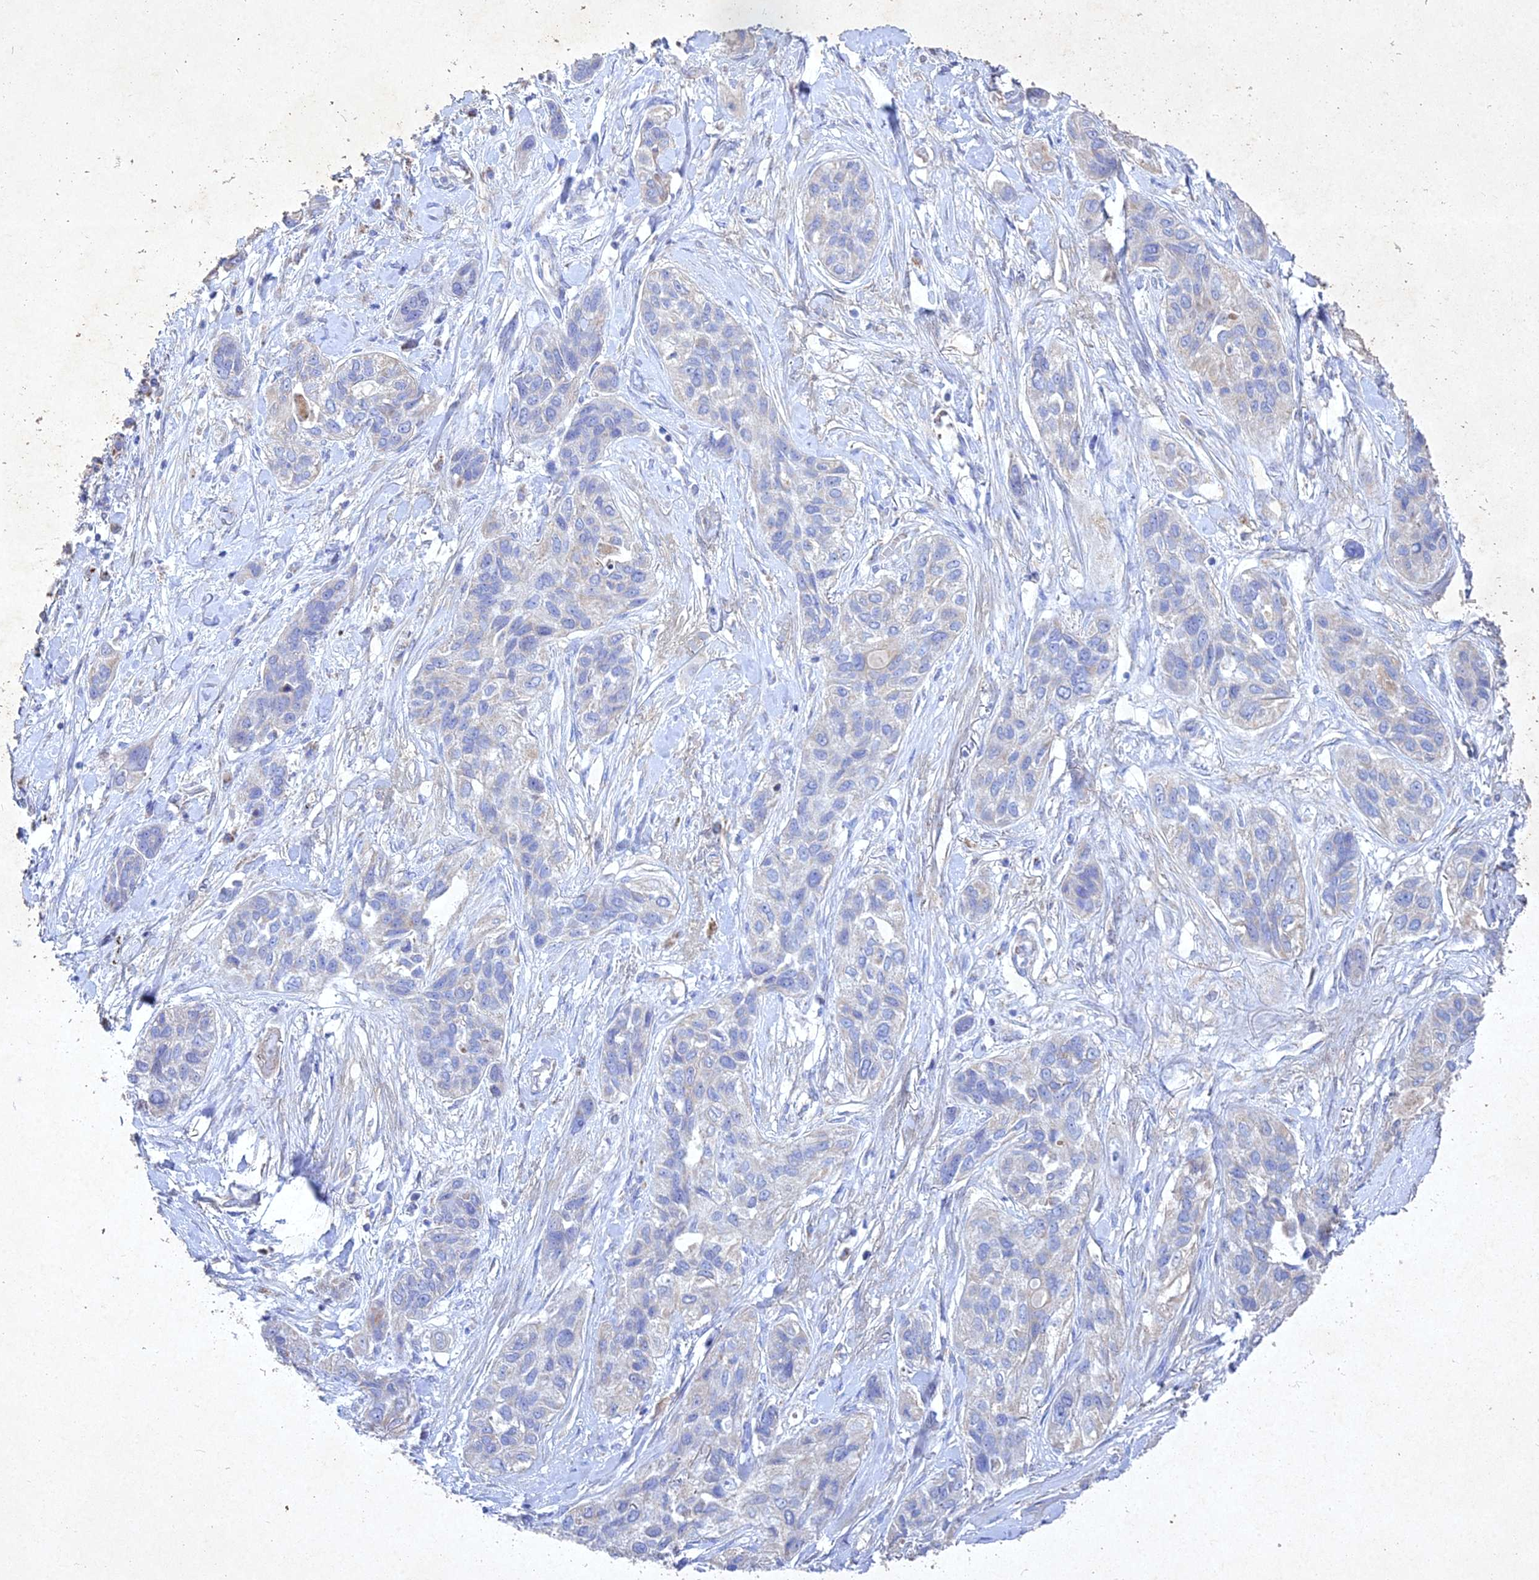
{"staining": {"intensity": "negative", "quantity": "none", "location": "none"}, "tissue": "lung cancer", "cell_type": "Tumor cells", "image_type": "cancer", "snomed": [{"axis": "morphology", "description": "Squamous cell carcinoma, NOS"}, {"axis": "topography", "description": "Lung"}], "caption": "Protein analysis of lung squamous cell carcinoma reveals no significant staining in tumor cells. (Immunohistochemistry (ihc), brightfield microscopy, high magnification).", "gene": "NDUFV1", "patient": {"sex": "female", "age": 70}}